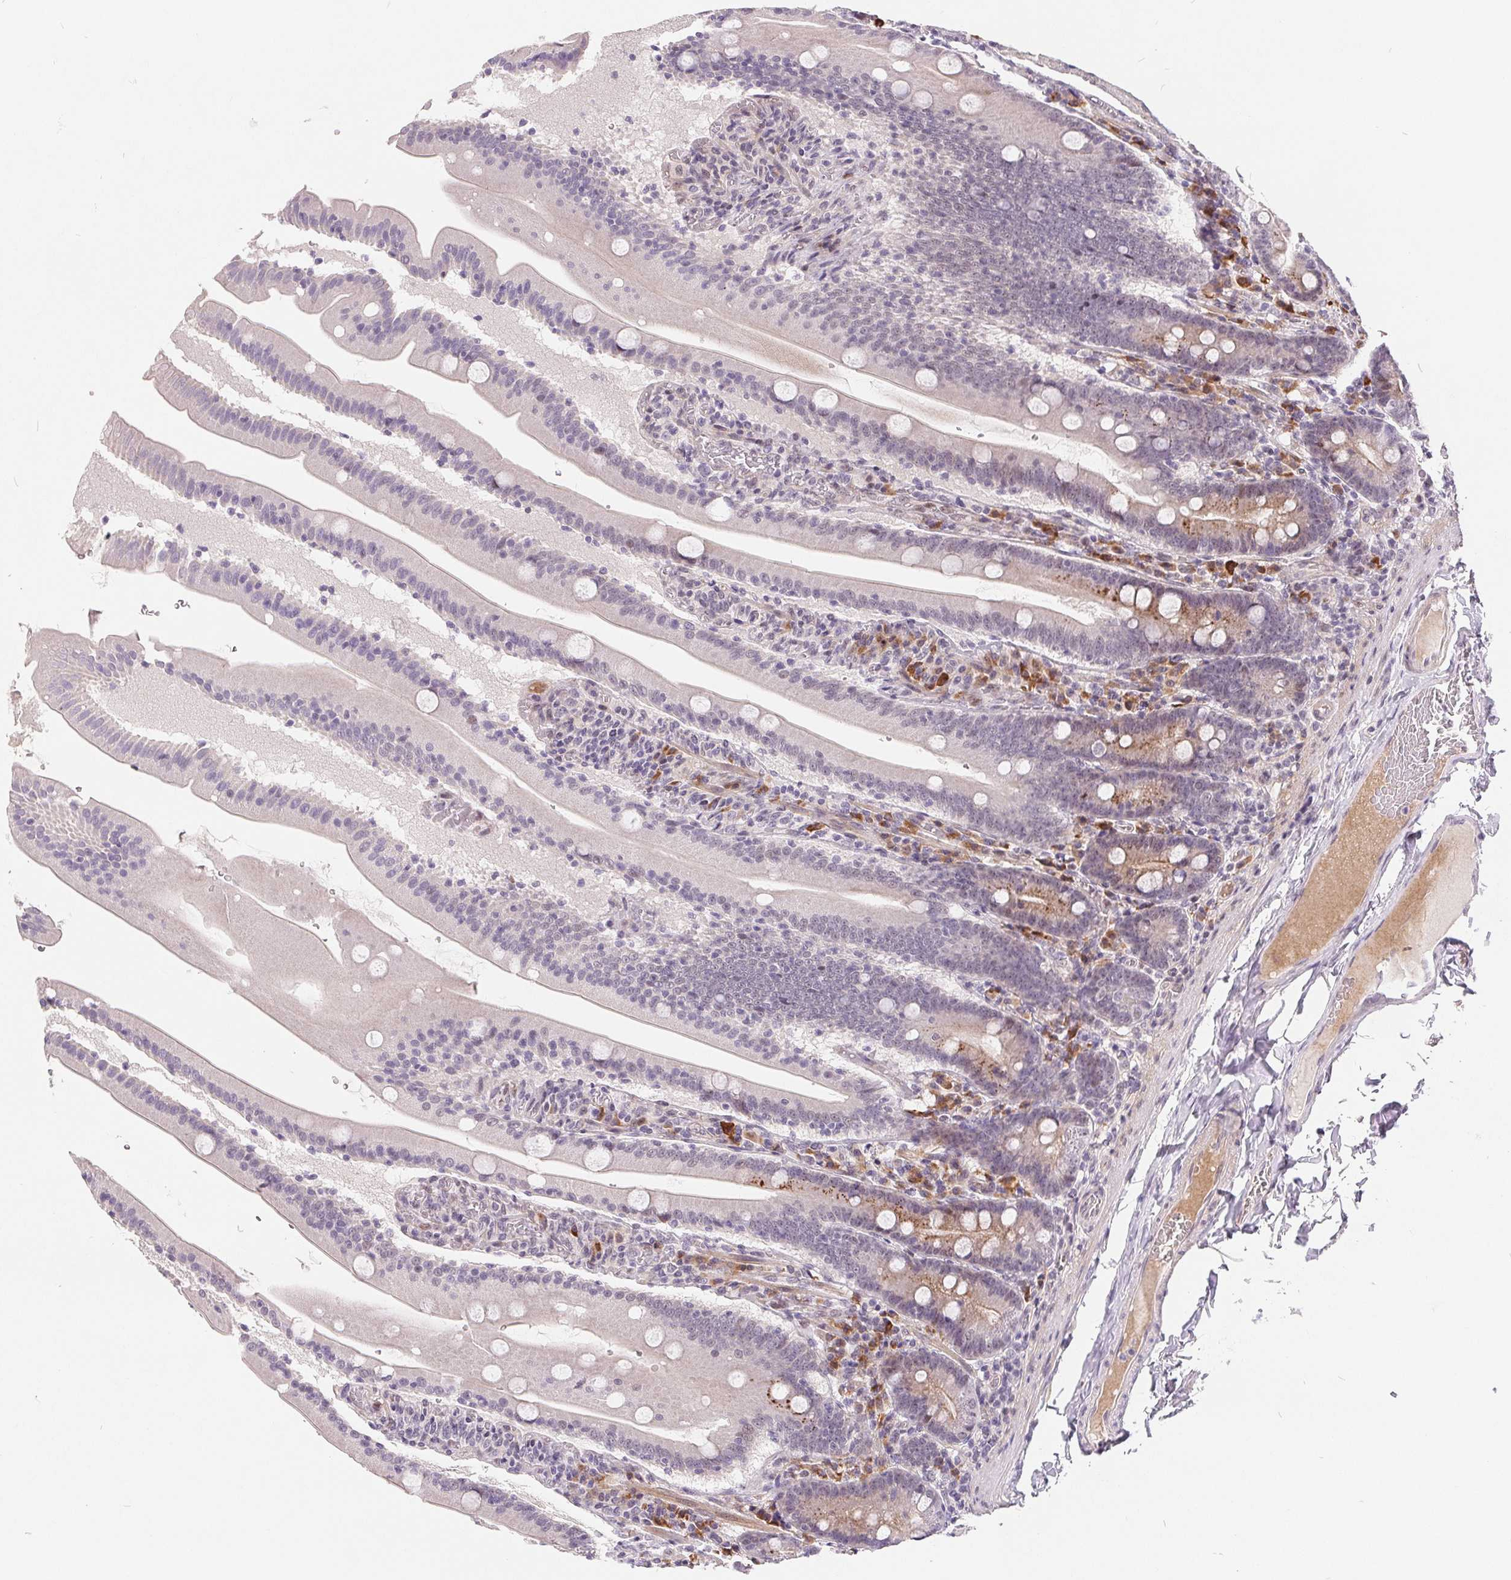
{"staining": {"intensity": "moderate", "quantity": "<25%", "location": "nuclear"}, "tissue": "small intestine", "cell_type": "Glandular cells", "image_type": "normal", "snomed": [{"axis": "morphology", "description": "Normal tissue, NOS"}, {"axis": "topography", "description": "Small intestine"}], "caption": "A brown stain labels moderate nuclear expression of a protein in glandular cells of unremarkable small intestine.", "gene": "NRG2", "patient": {"sex": "male", "age": 37}}